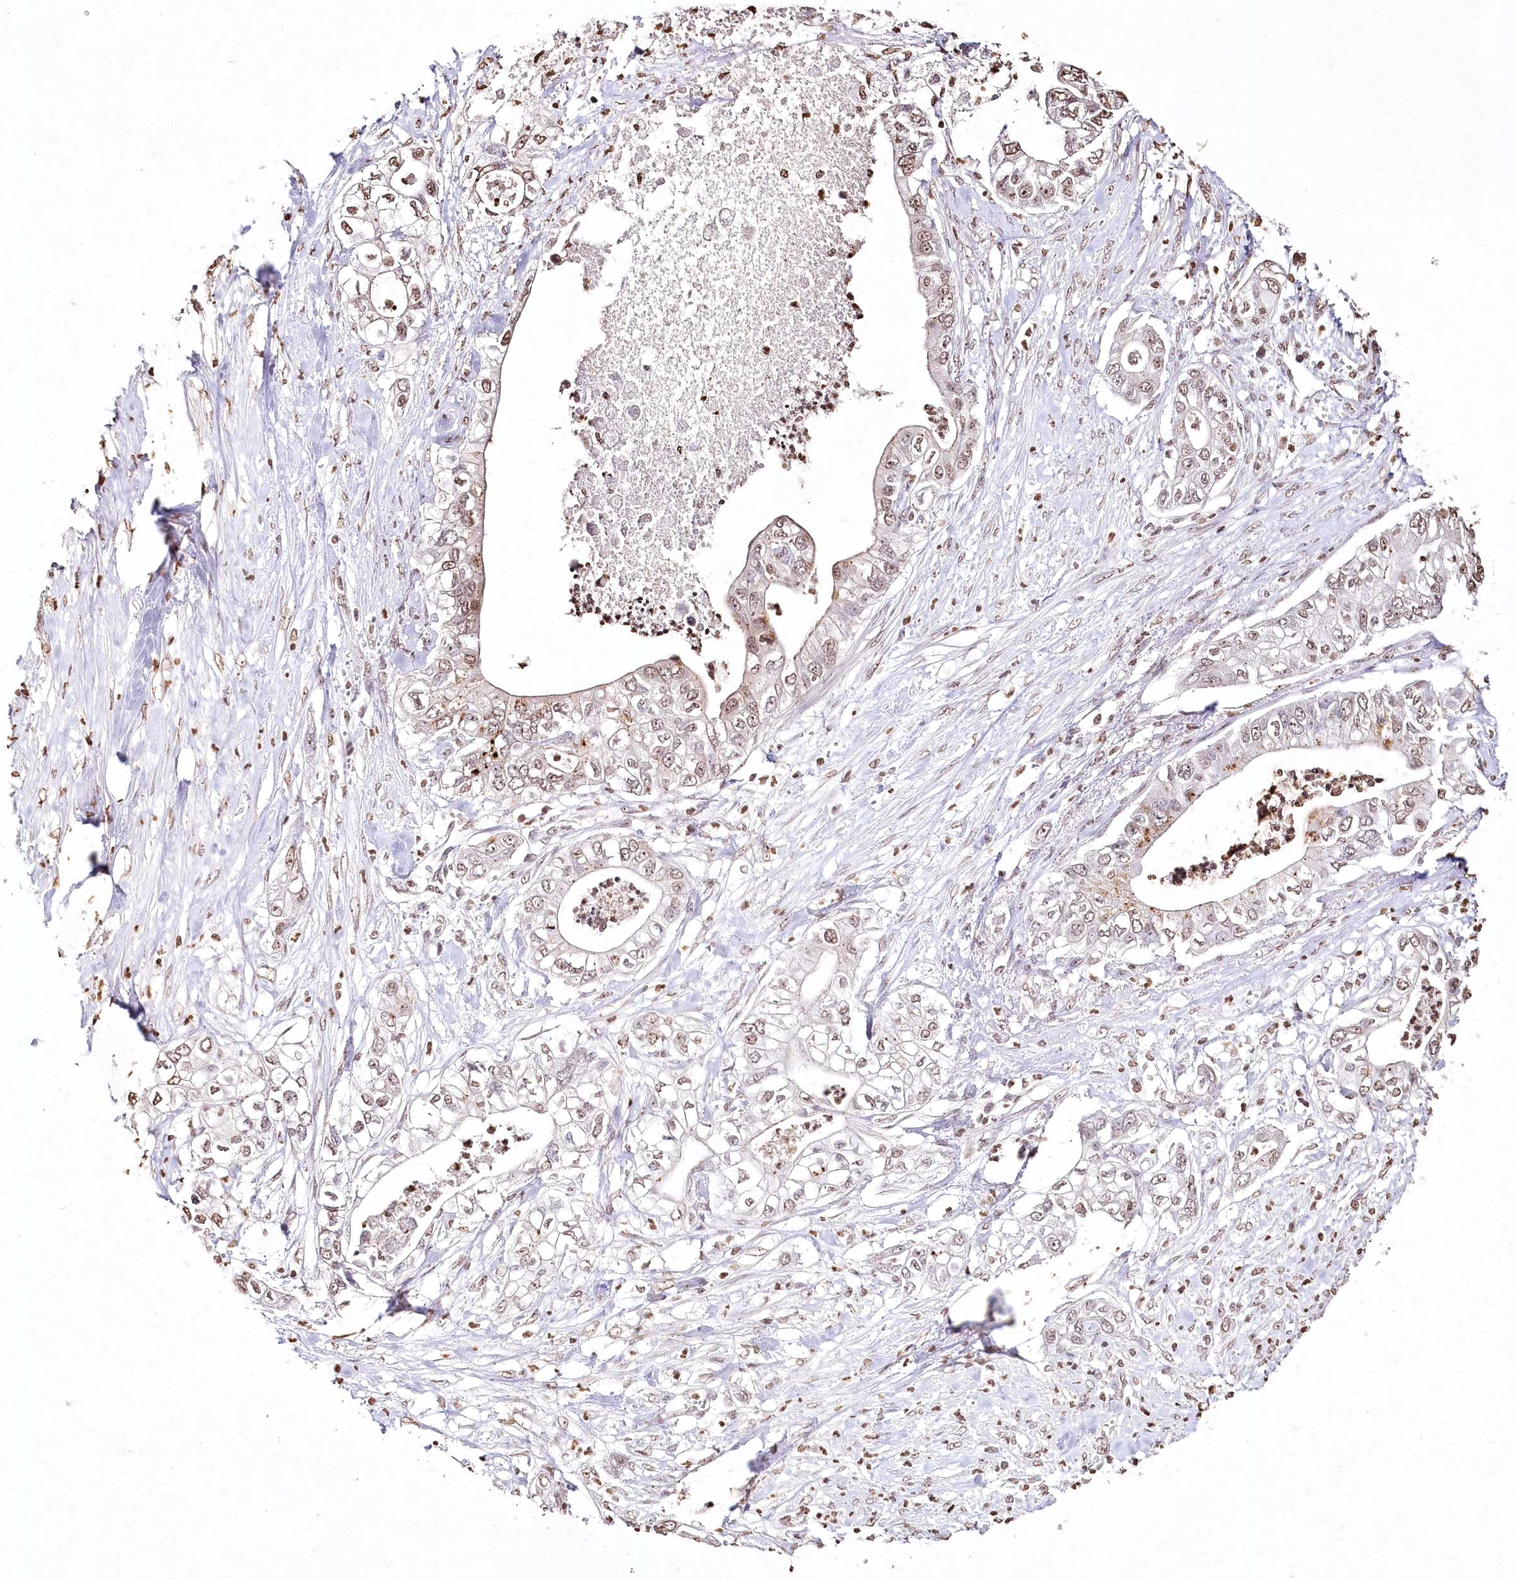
{"staining": {"intensity": "moderate", "quantity": ">75%", "location": "cytoplasmic/membranous,nuclear"}, "tissue": "pancreatic cancer", "cell_type": "Tumor cells", "image_type": "cancer", "snomed": [{"axis": "morphology", "description": "Adenocarcinoma, NOS"}, {"axis": "topography", "description": "Pancreas"}], "caption": "IHC of pancreatic adenocarcinoma demonstrates medium levels of moderate cytoplasmic/membranous and nuclear staining in approximately >75% of tumor cells.", "gene": "DMXL1", "patient": {"sex": "female", "age": 78}}